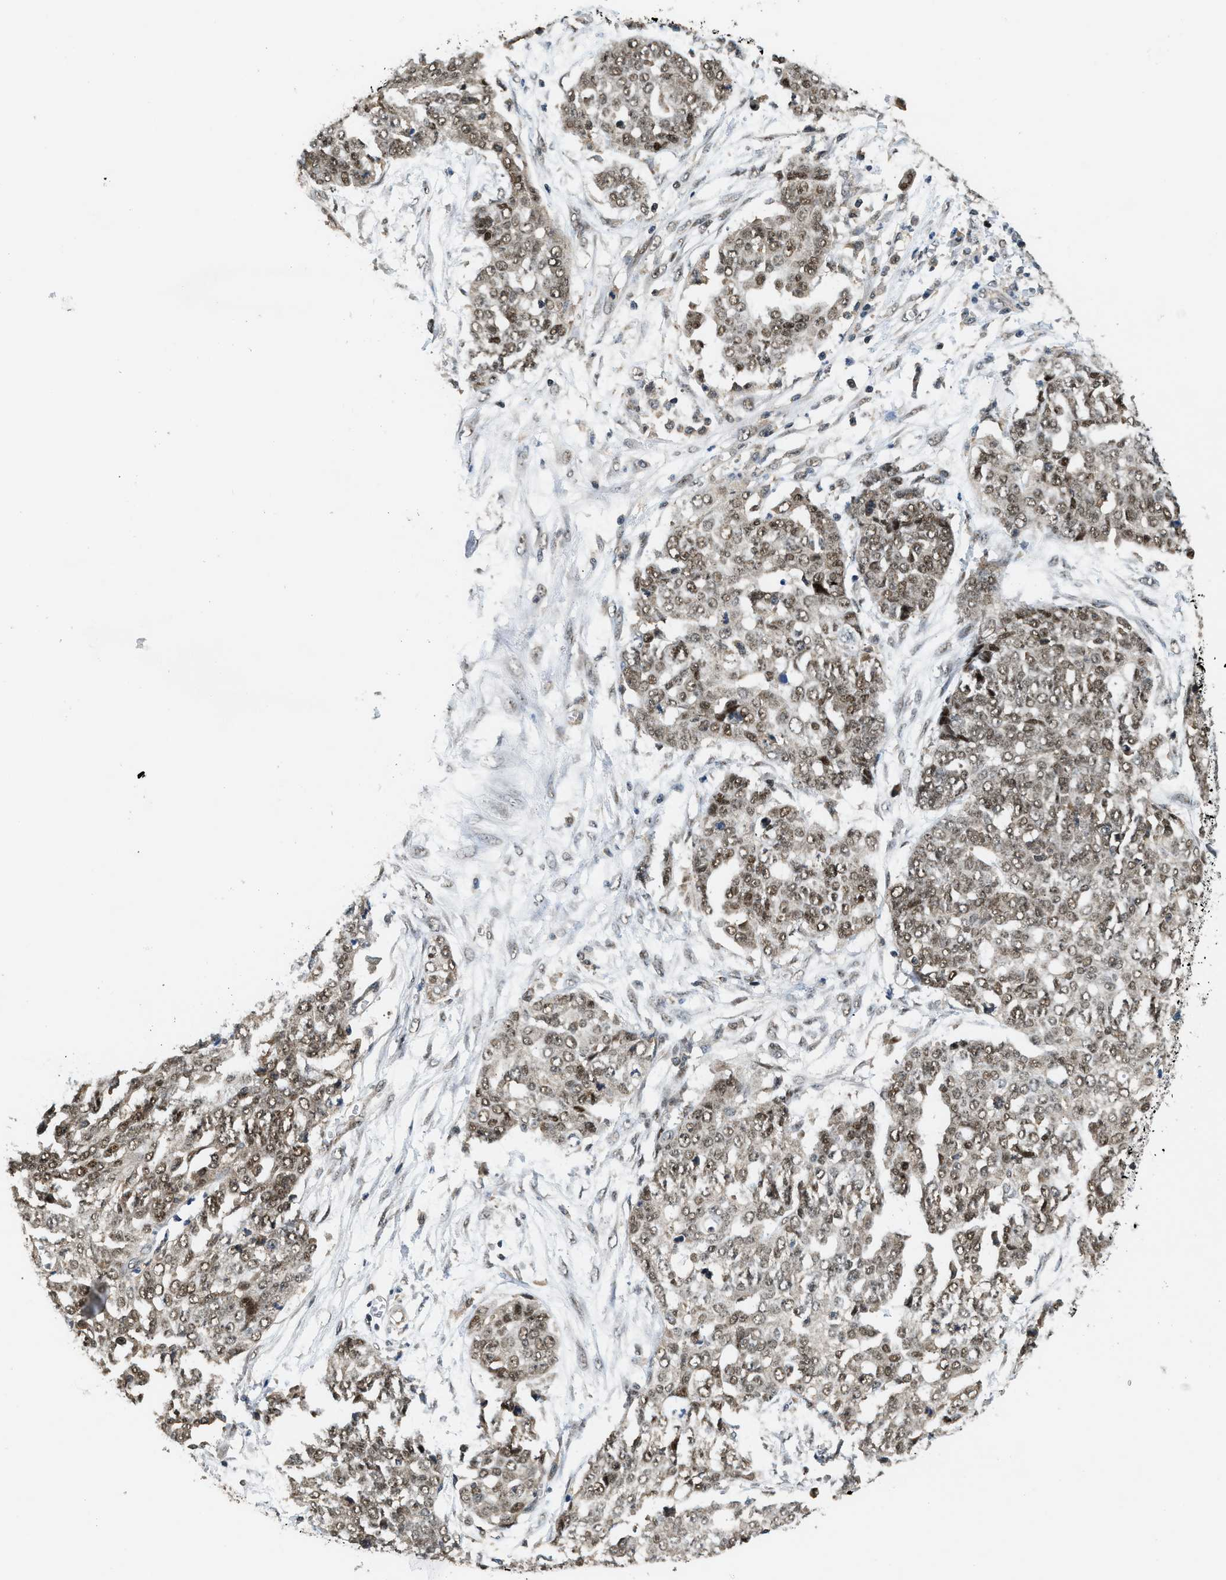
{"staining": {"intensity": "weak", "quantity": ">75%", "location": "cytoplasmic/membranous,nuclear"}, "tissue": "ovarian cancer", "cell_type": "Tumor cells", "image_type": "cancer", "snomed": [{"axis": "morphology", "description": "Cystadenocarcinoma, serous, NOS"}, {"axis": "topography", "description": "Soft tissue"}, {"axis": "topography", "description": "Ovary"}], "caption": "Ovarian cancer stained for a protein (brown) exhibits weak cytoplasmic/membranous and nuclear positive staining in about >75% of tumor cells.", "gene": "ATF7IP", "patient": {"sex": "female", "age": 57}}